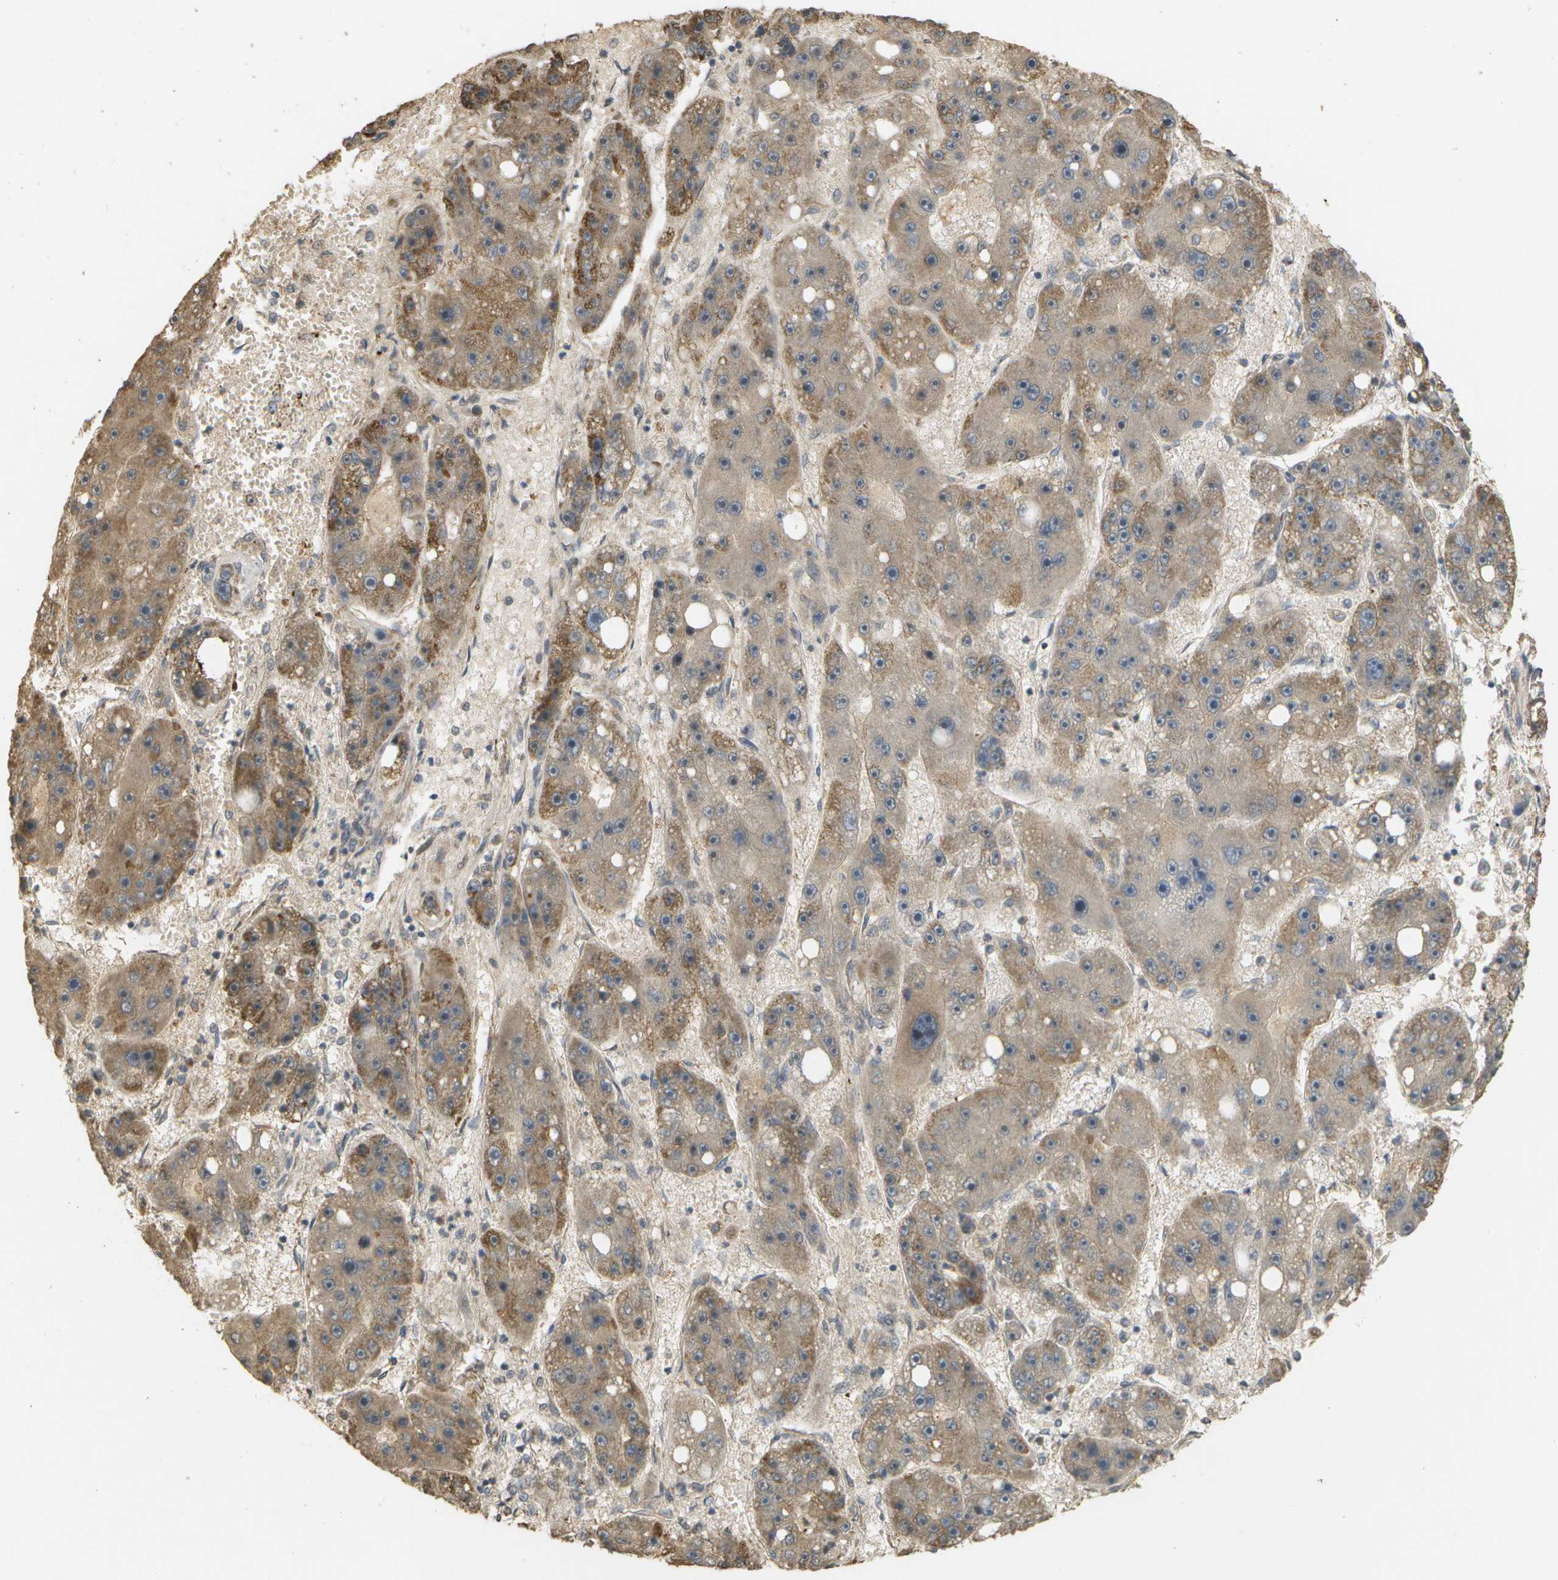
{"staining": {"intensity": "moderate", "quantity": "25%-75%", "location": "cytoplasmic/membranous"}, "tissue": "liver cancer", "cell_type": "Tumor cells", "image_type": "cancer", "snomed": [{"axis": "morphology", "description": "Carcinoma, Hepatocellular, NOS"}, {"axis": "topography", "description": "Liver"}], "caption": "Immunohistochemistry image of liver cancer stained for a protein (brown), which reveals medium levels of moderate cytoplasmic/membranous expression in about 25%-75% of tumor cells.", "gene": "RAB21", "patient": {"sex": "female", "age": 61}}